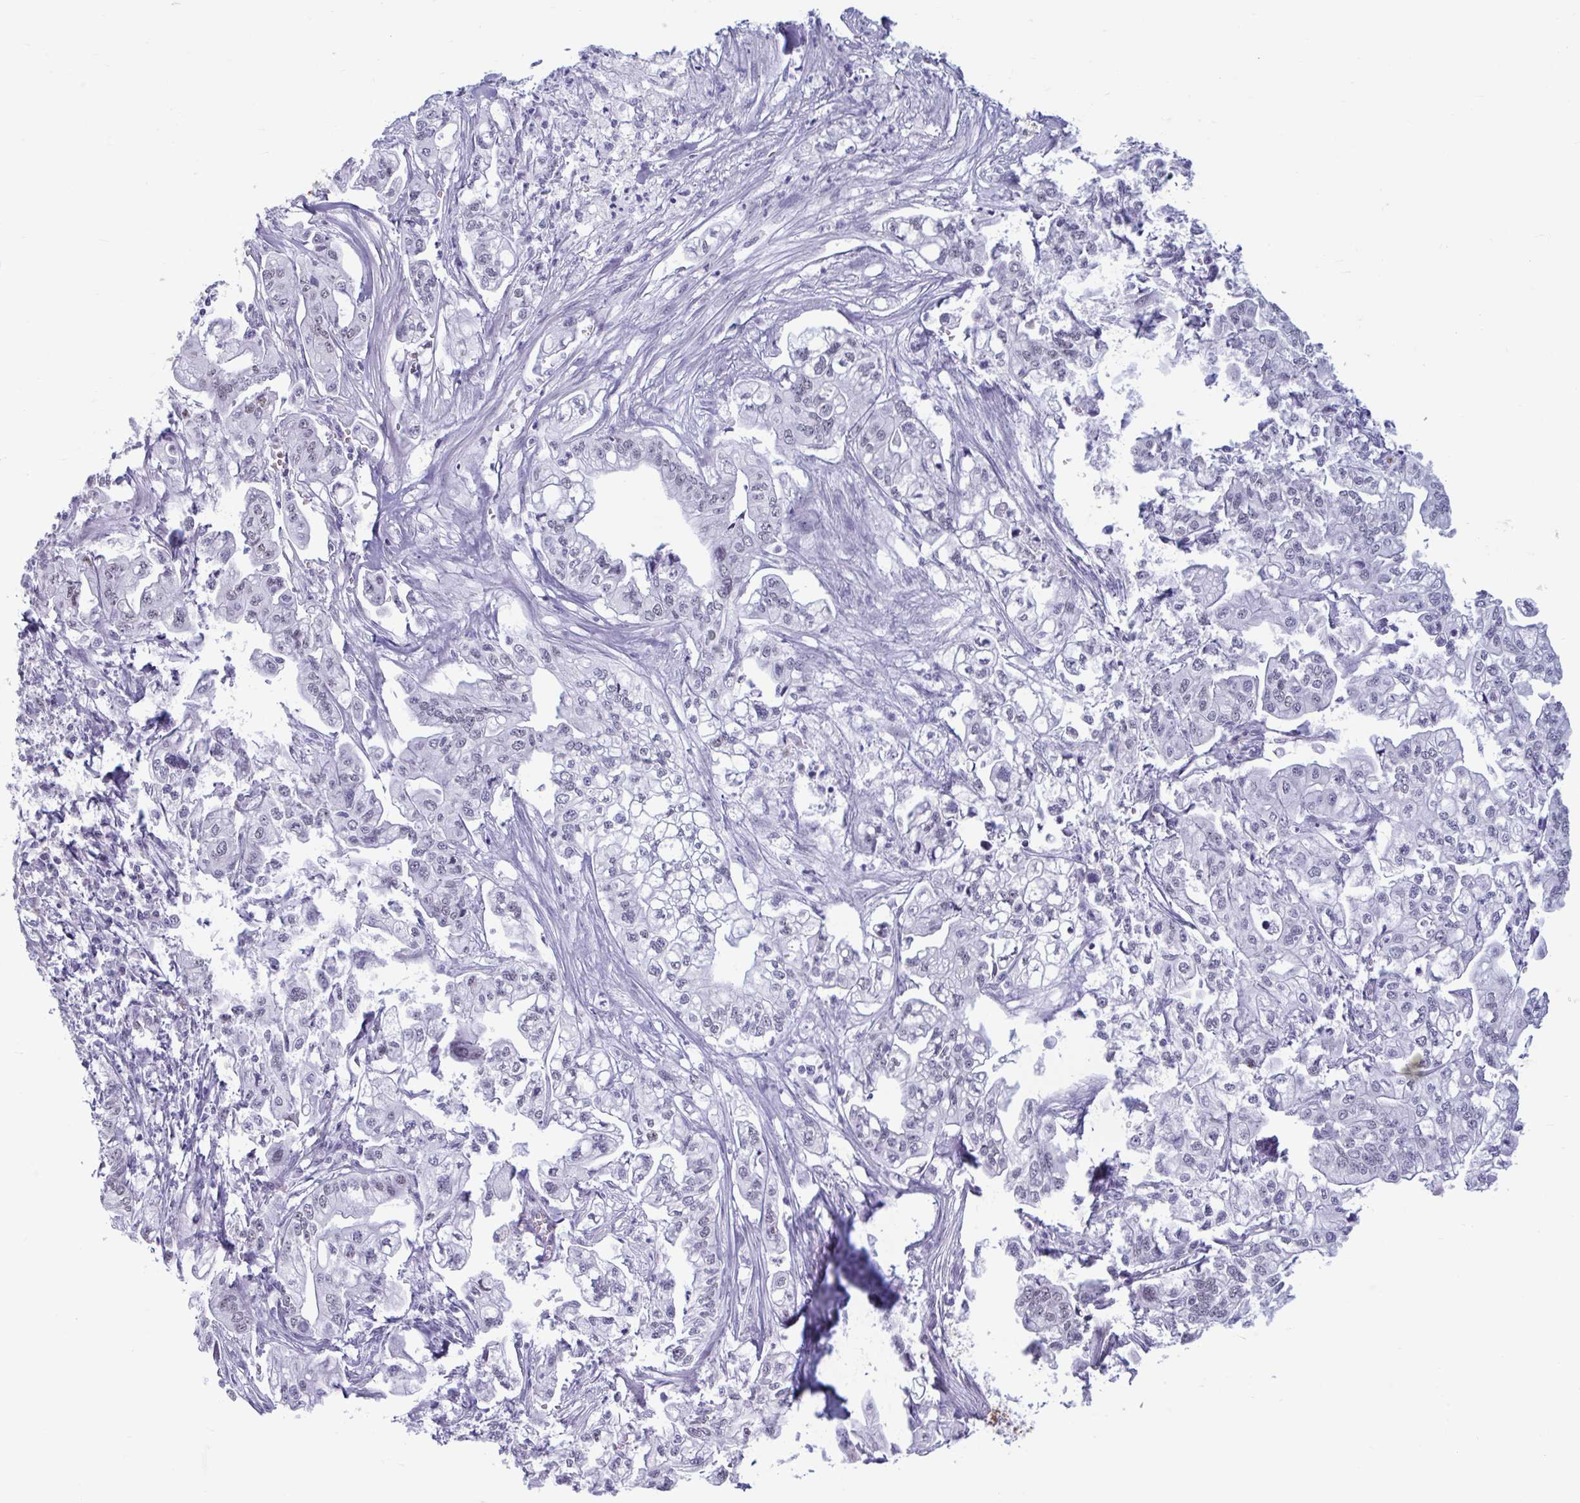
{"staining": {"intensity": "negative", "quantity": "none", "location": "none"}, "tissue": "pancreatic cancer", "cell_type": "Tumor cells", "image_type": "cancer", "snomed": [{"axis": "morphology", "description": "Adenocarcinoma, NOS"}, {"axis": "topography", "description": "Pancreas"}], "caption": "Immunohistochemical staining of human pancreatic adenocarcinoma reveals no significant staining in tumor cells. (DAB immunohistochemistry, high magnification).", "gene": "MSMB", "patient": {"sex": "male", "age": 68}}